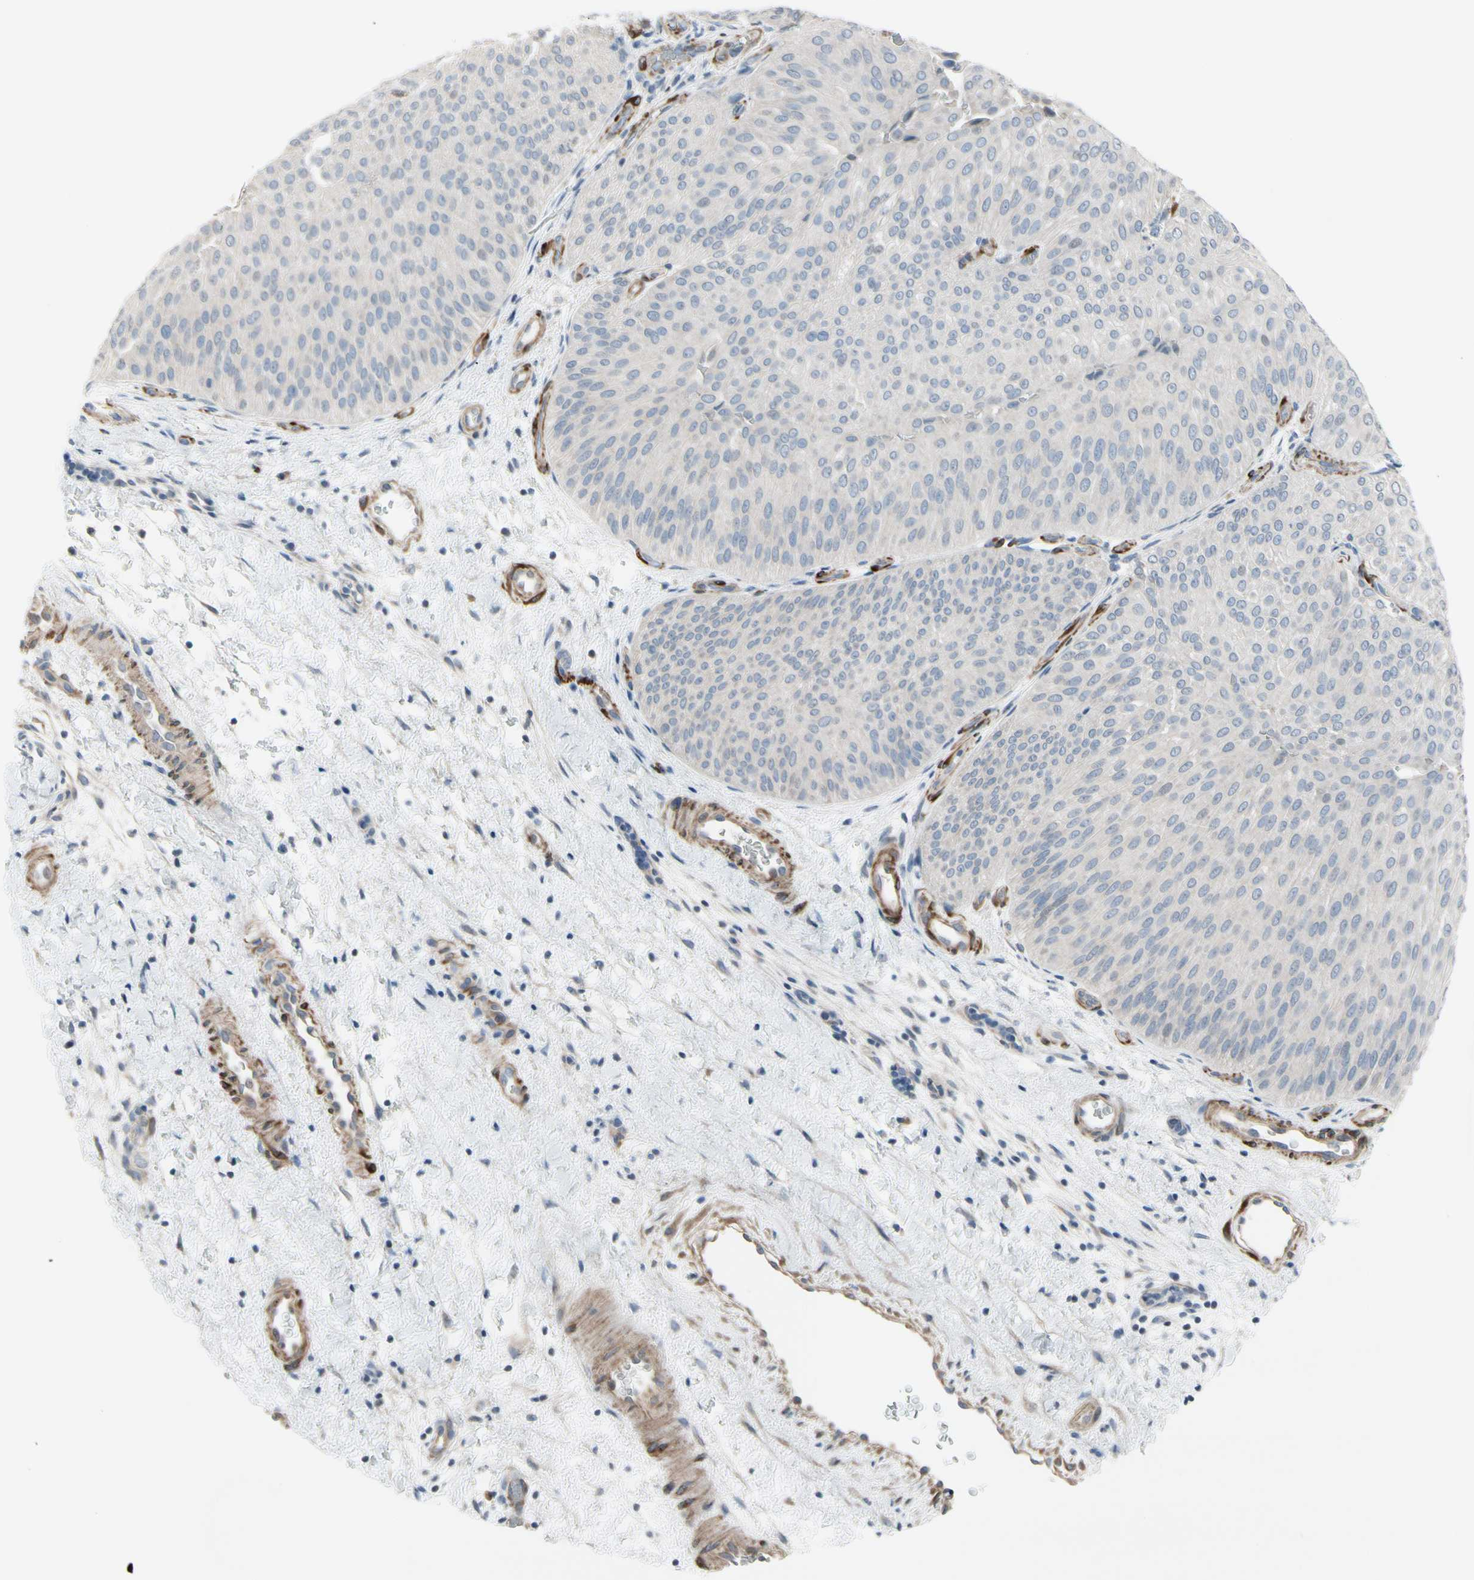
{"staining": {"intensity": "negative", "quantity": "none", "location": "none"}, "tissue": "urothelial cancer", "cell_type": "Tumor cells", "image_type": "cancer", "snomed": [{"axis": "morphology", "description": "Urothelial carcinoma, Low grade"}, {"axis": "topography", "description": "Urinary bladder"}], "caption": "Immunohistochemistry photomicrograph of urothelial cancer stained for a protein (brown), which demonstrates no expression in tumor cells.", "gene": "MAP2", "patient": {"sex": "female", "age": 60}}